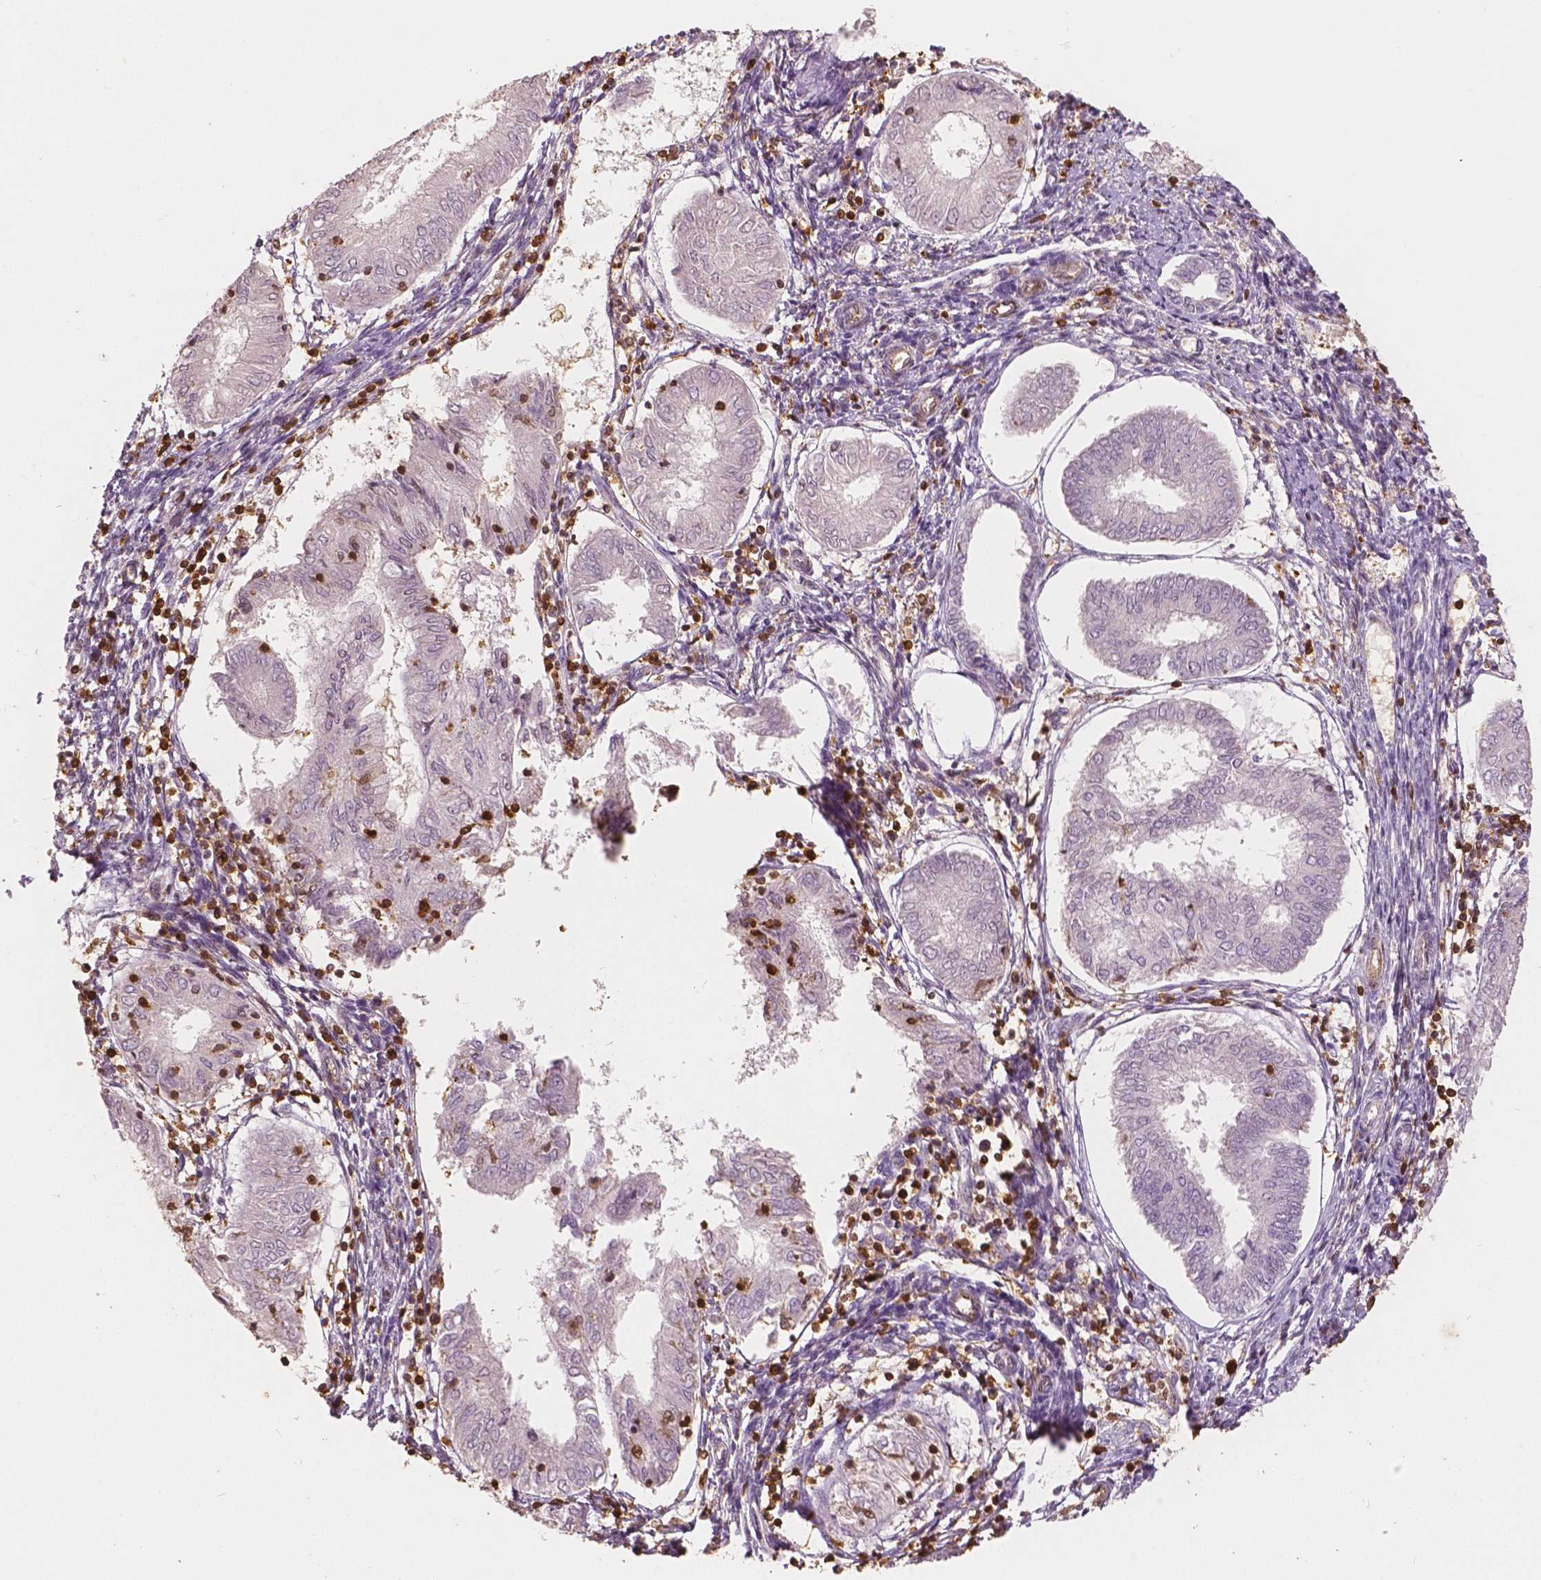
{"staining": {"intensity": "negative", "quantity": "none", "location": "none"}, "tissue": "endometrial cancer", "cell_type": "Tumor cells", "image_type": "cancer", "snomed": [{"axis": "morphology", "description": "Adenocarcinoma, NOS"}, {"axis": "topography", "description": "Endometrium"}], "caption": "This is an immunohistochemistry micrograph of human adenocarcinoma (endometrial). There is no positivity in tumor cells.", "gene": "S100A4", "patient": {"sex": "female", "age": 68}}